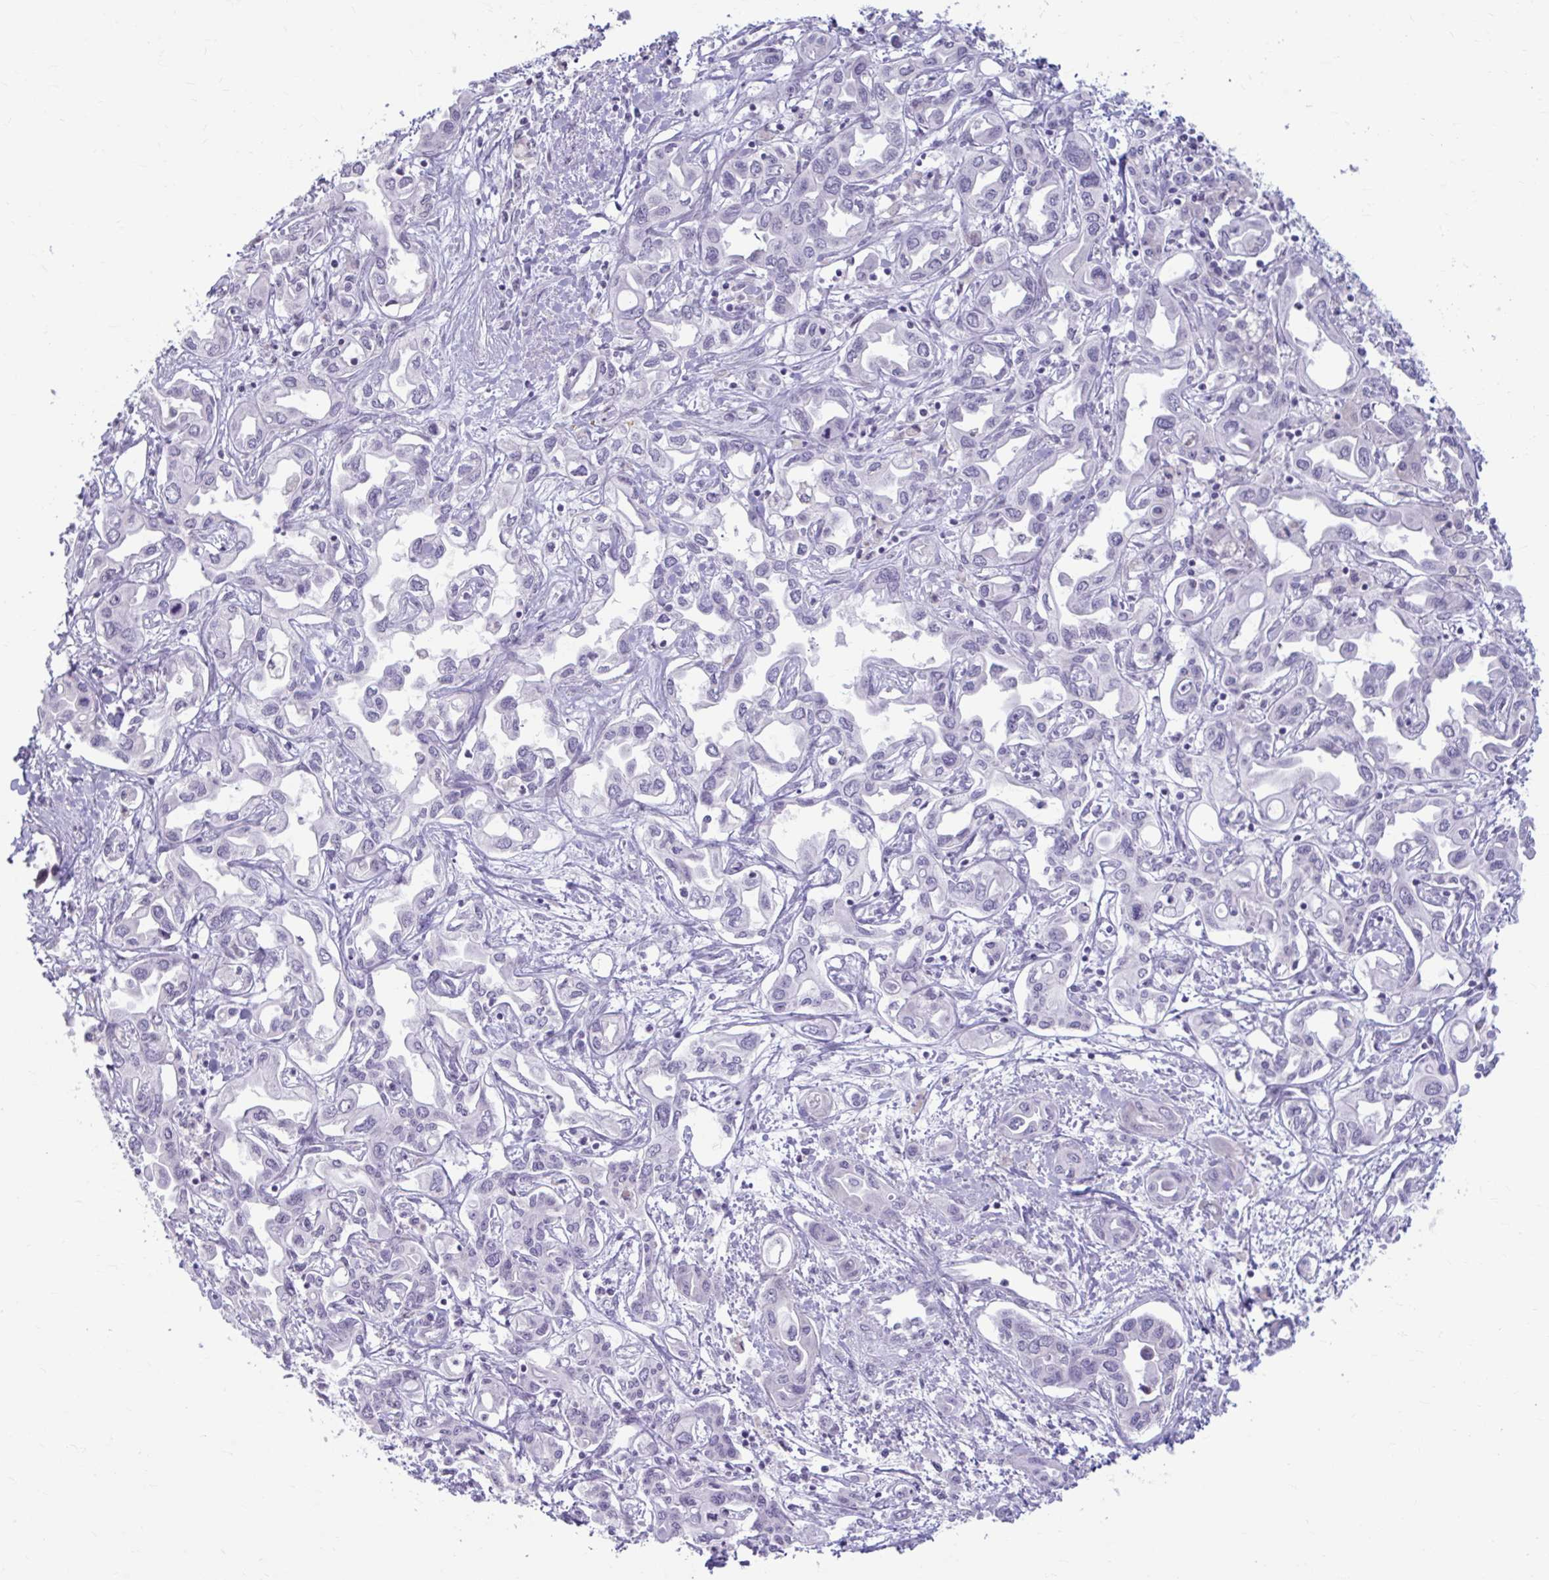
{"staining": {"intensity": "negative", "quantity": "none", "location": "none"}, "tissue": "liver cancer", "cell_type": "Tumor cells", "image_type": "cancer", "snomed": [{"axis": "morphology", "description": "Cholangiocarcinoma"}, {"axis": "topography", "description": "Liver"}], "caption": "An immunohistochemistry photomicrograph of liver cancer is shown. There is no staining in tumor cells of liver cancer.", "gene": "MSMO1", "patient": {"sex": "female", "age": 64}}